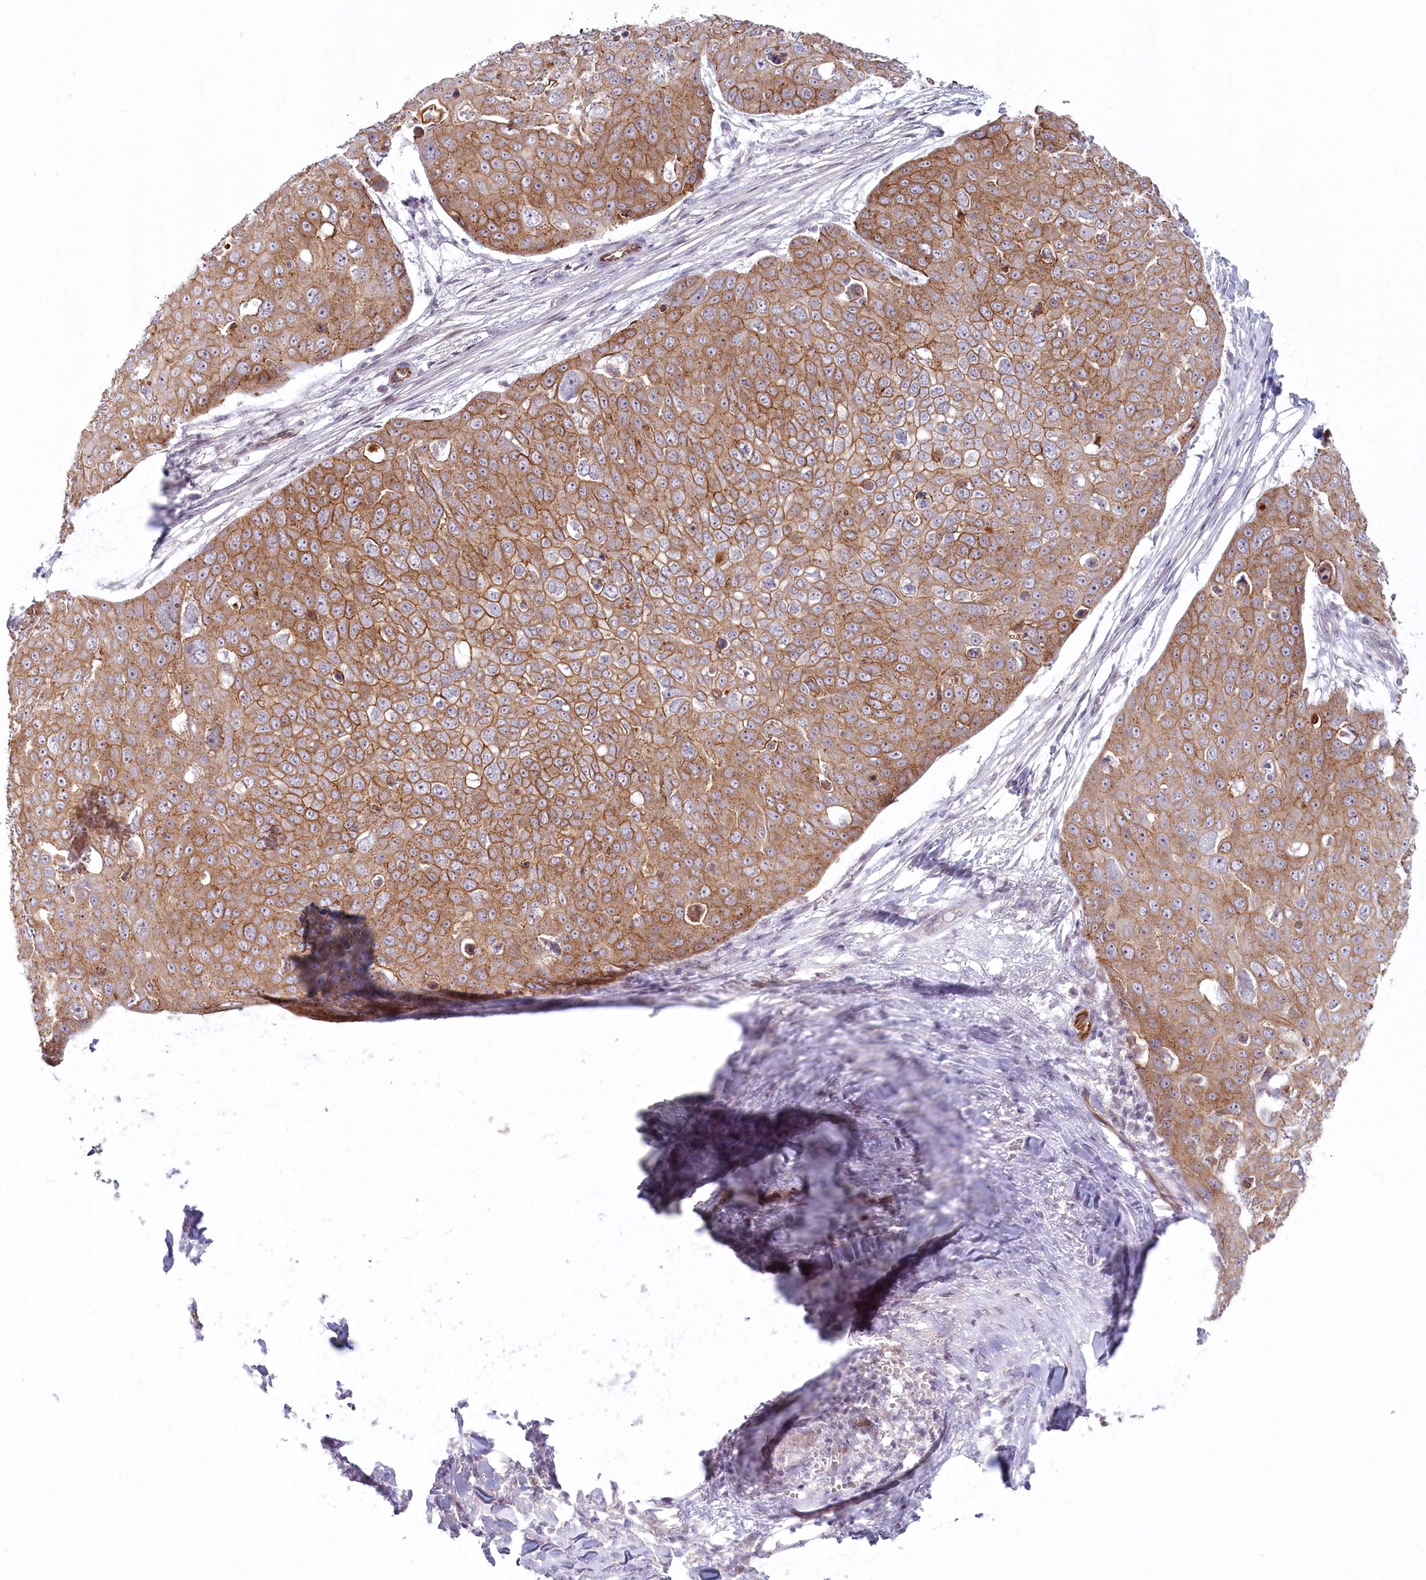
{"staining": {"intensity": "moderate", "quantity": ">75%", "location": "cytoplasmic/membranous"}, "tissue": "skin cancer", "cell_type": "Tumor cells", "image_type": "cancer", "snomed": [{"axis": "morphology", "description": "Squamous cell carcinoma, NOS"}, {"axis": "topography", "description": "Skin"}], "caption": "A brown stain highlights moderate cytoplasmic/membranous staining of a protein in skin squamous cell carcinoma tumor cells.", "gene": "ABHD8", "patient": {"sex": "male", "age": 71}}